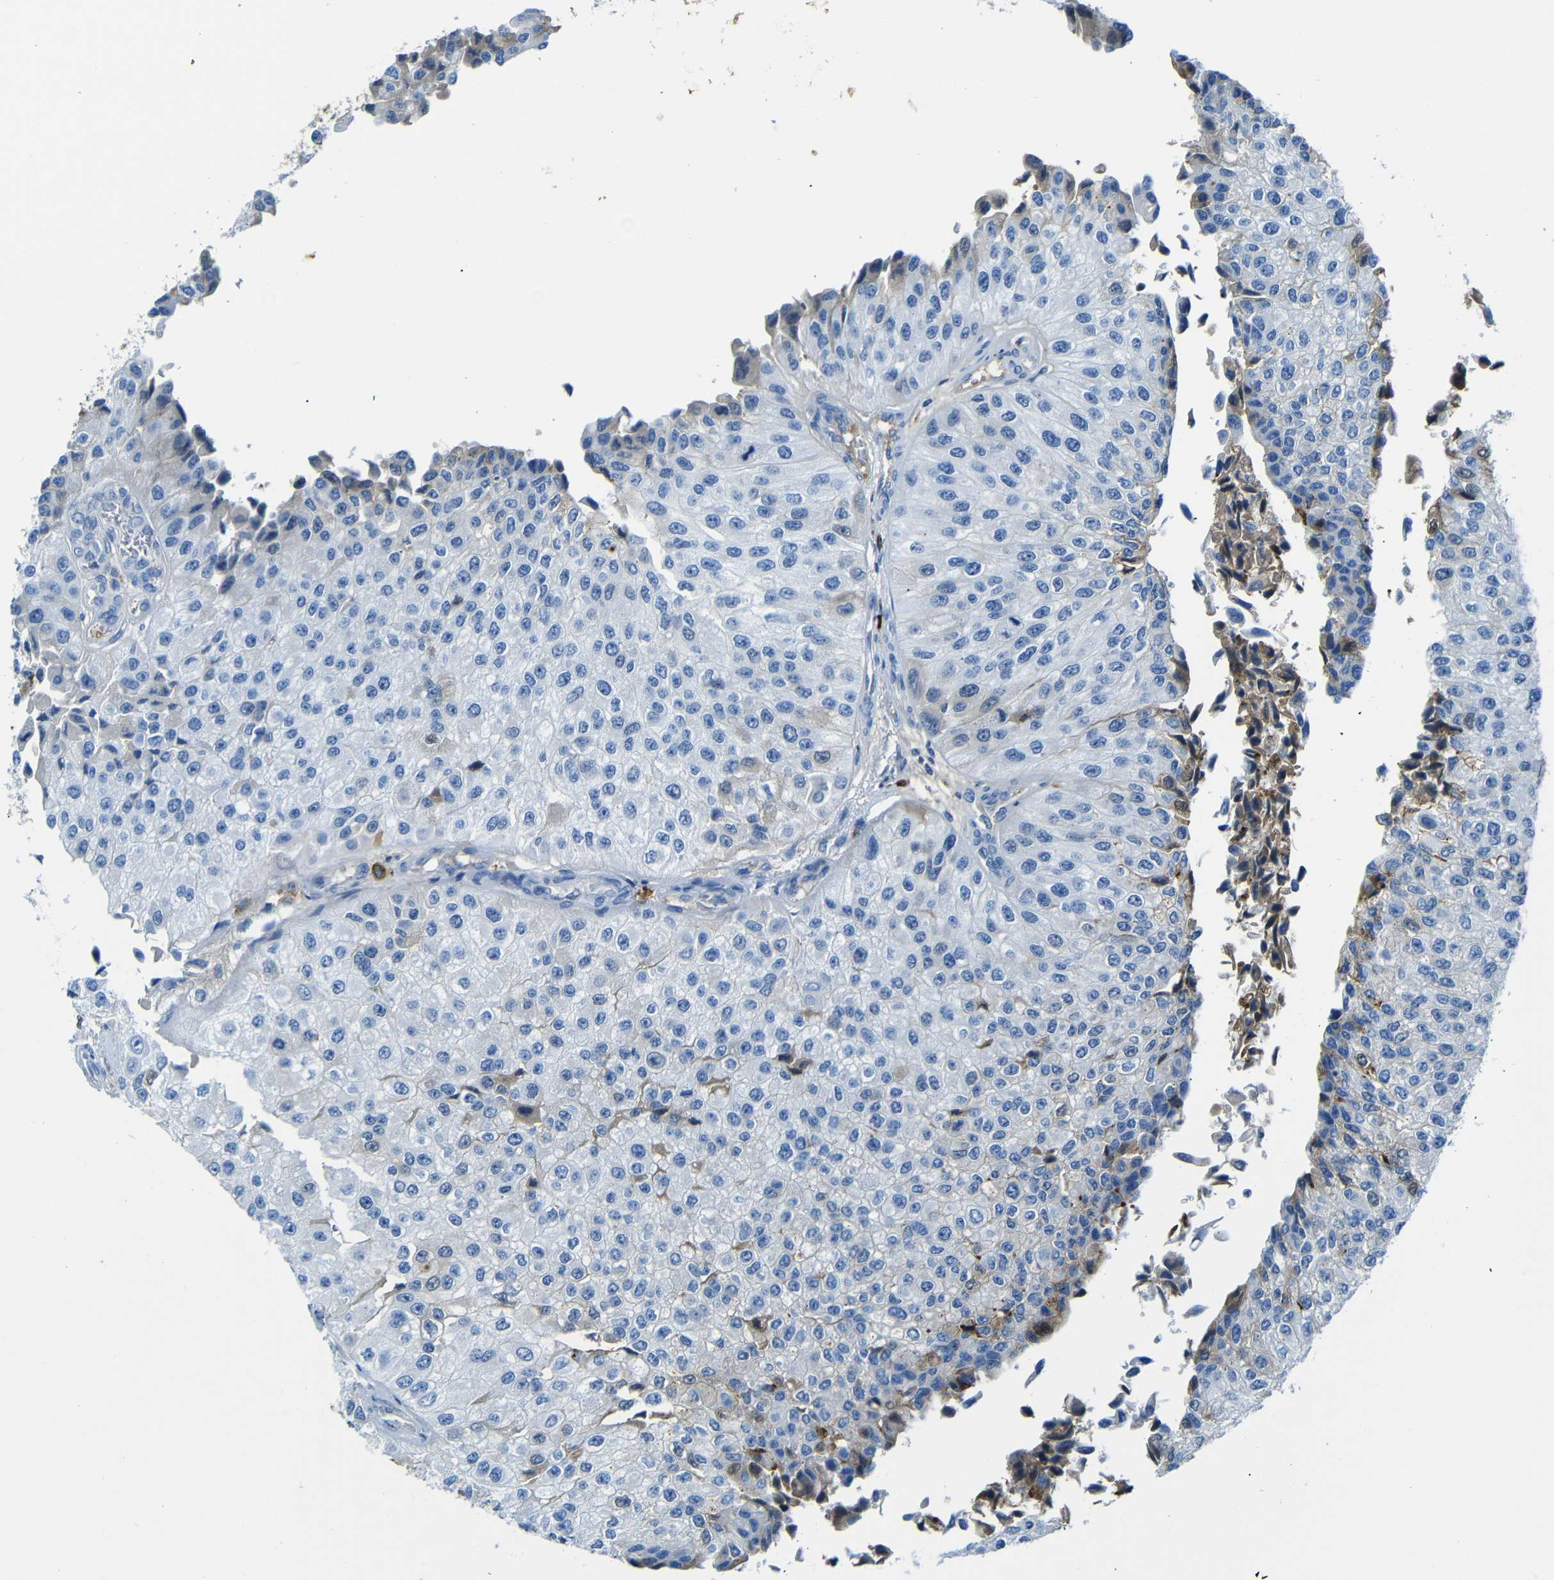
{"staining": {"intensity": "negative", "quantity": "none", "location": "none"}, "tissue": "urothelial cancer", "cell_type": "Tumor cells", "image_type": "cancer", "snomed": [{"axis": "morphology", "description": "Urothelial carcinoma, High grade"}, {"axis": "topography", "description": "Kidney"}, {"axis": "topography", "description": "Urinary bladder"}], "caption": "Human urothelial cancer stained for a protein using immunohistochemistry shows no positivity in tumor cells.", "gene": "SERPINA1", "patient": {"sex": "male", "age": 77}}